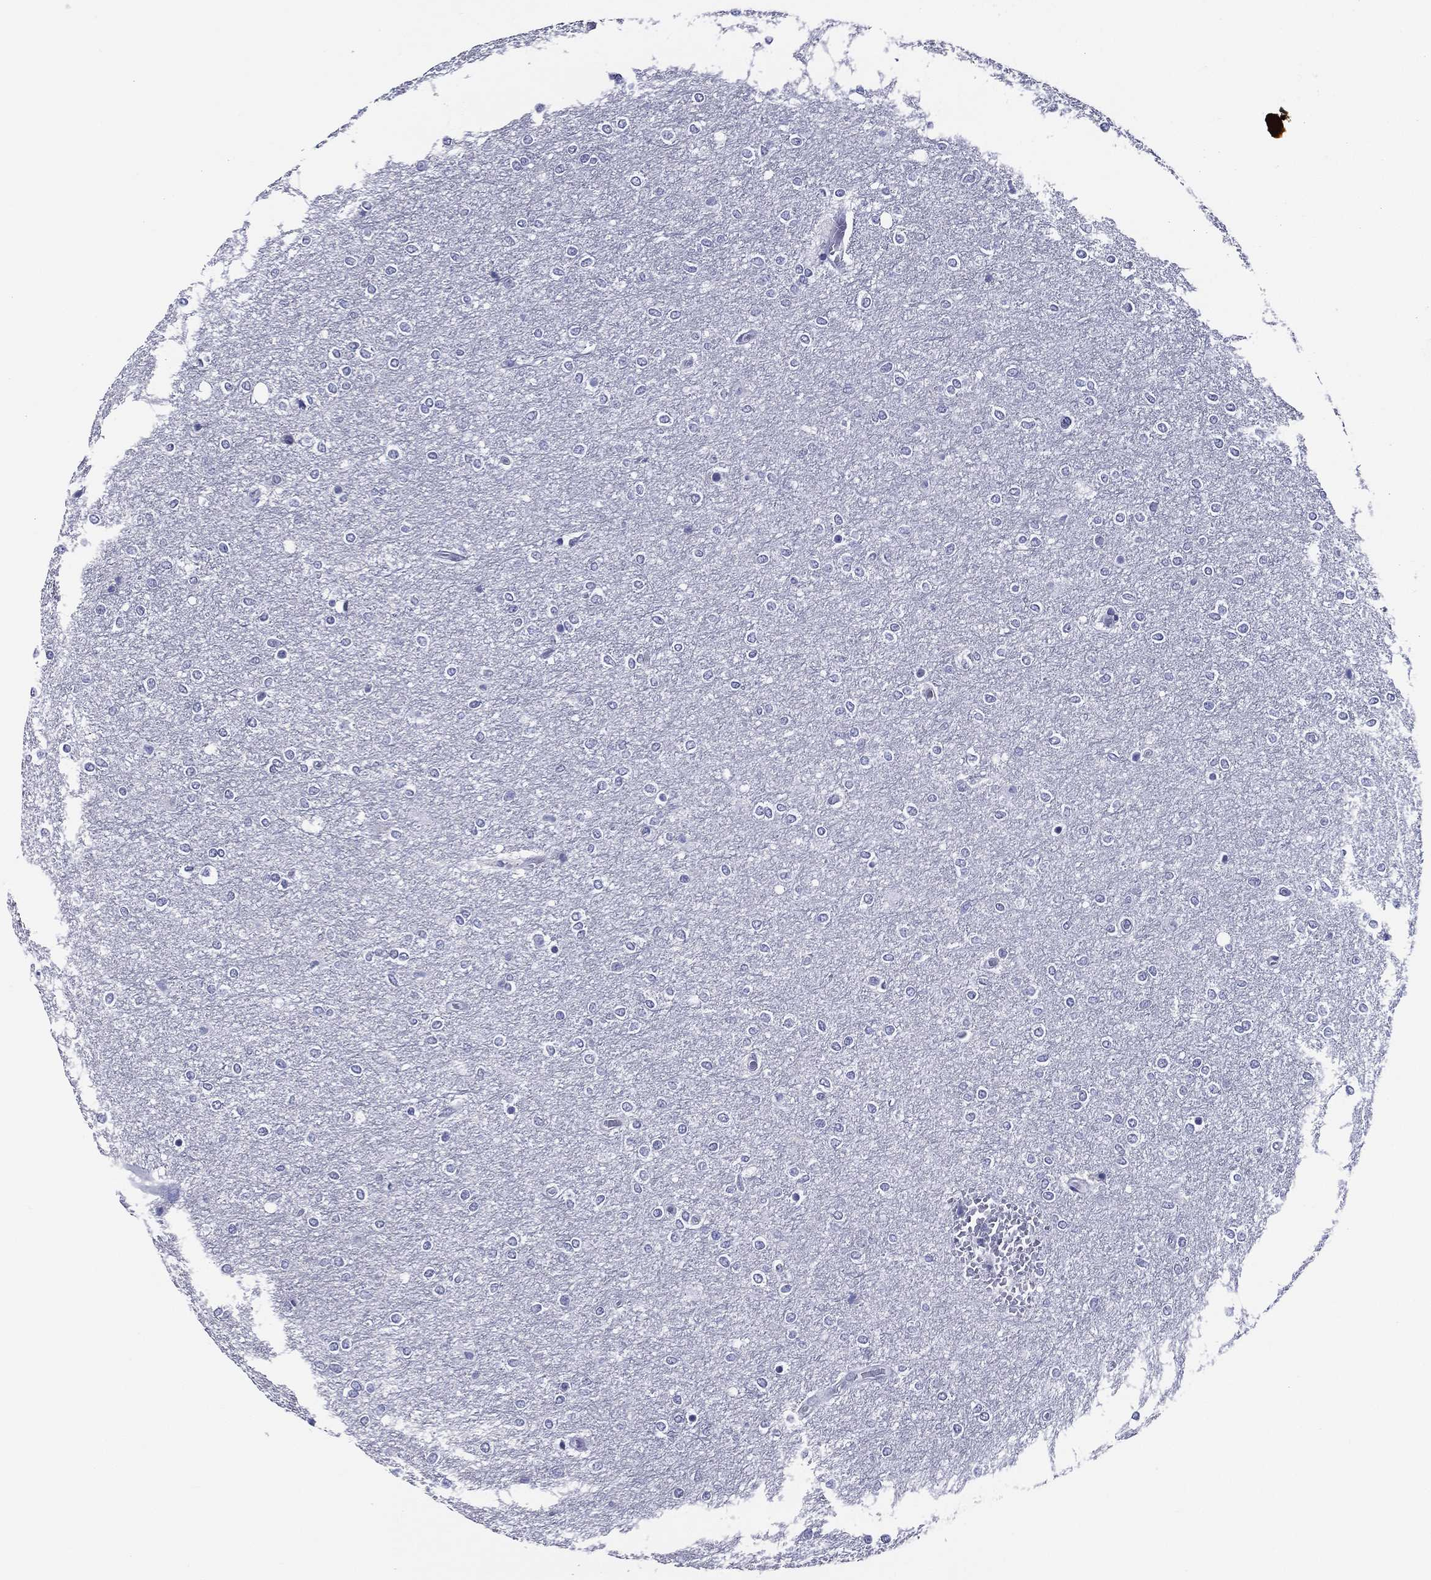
{"staining": {"intensity": "negative", "quantity": "none", "location": "none"}, "tissue": "glioma", "cell_type": "Tumor cells", "image_type": "cancer", "snomed": [{"axis": "morphology", "description": "Glioma, malignant, High grade"}, {"axis": "topography", "description": "Brain"}], "caption": "This is a image of immunohistochemistry staining of high-grade glioma (malignant), which shows no staining in tumor cells. (Brightfield microscopy of DAB IHC at high magnification).", "gene": "ACE2", "patient": {"sex": "female", "age": 61}}